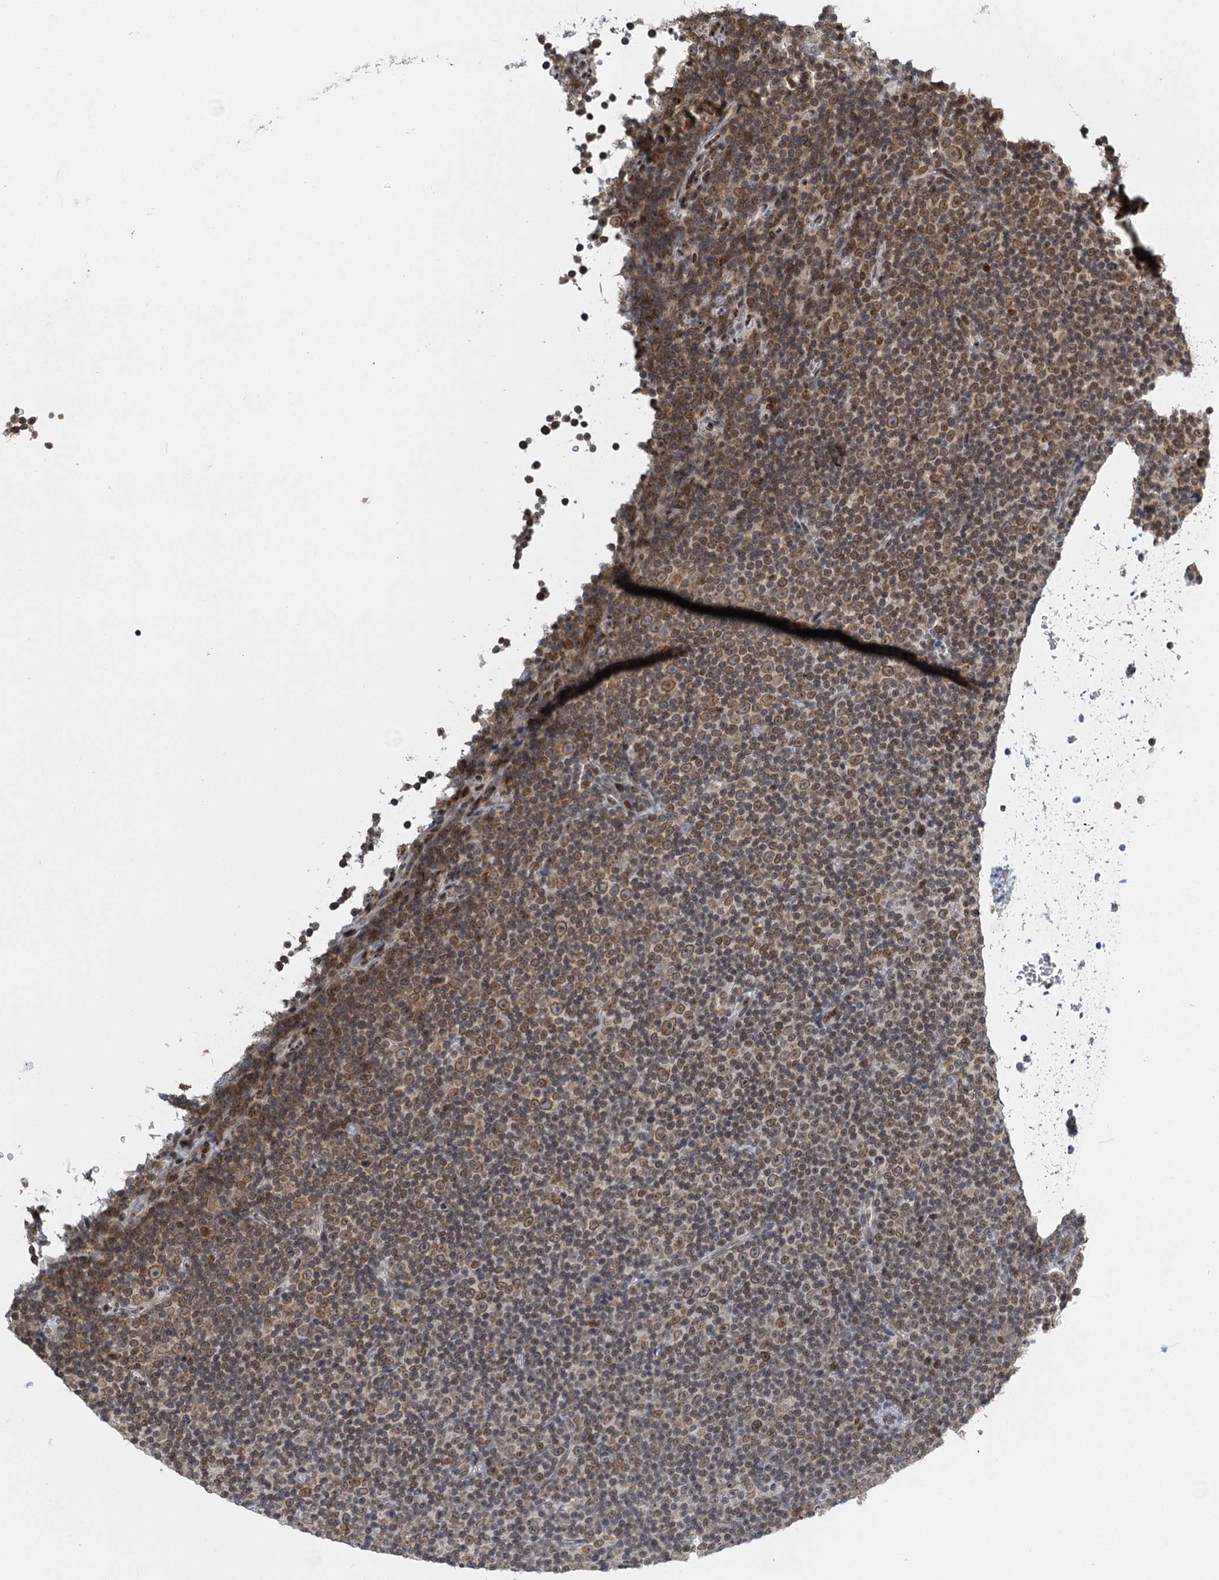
{"staining": {"intensity": "moderate", "quantity": ">75%", "location": "cytoplasmic/membranous,nuclear"}, "tissue": "lymphoma", "cell_type": "Tumor cells", "image_type": "cancer", "snomed": [{"axis": "morphology", "description": "Malignant lymphoma, non-Hodgkin's type, Low grade"}, {"axis": "topography", "description": "Lymph node"}], "caption": "Lymphoma stained with immunohistochemistry (IHC) reveals moderate cytoplasmic/membranous and nuclear expression in approximately >75% of tumor cells.", "gene": "TREX1", "patient": {"sex": "female", "age": 67}}